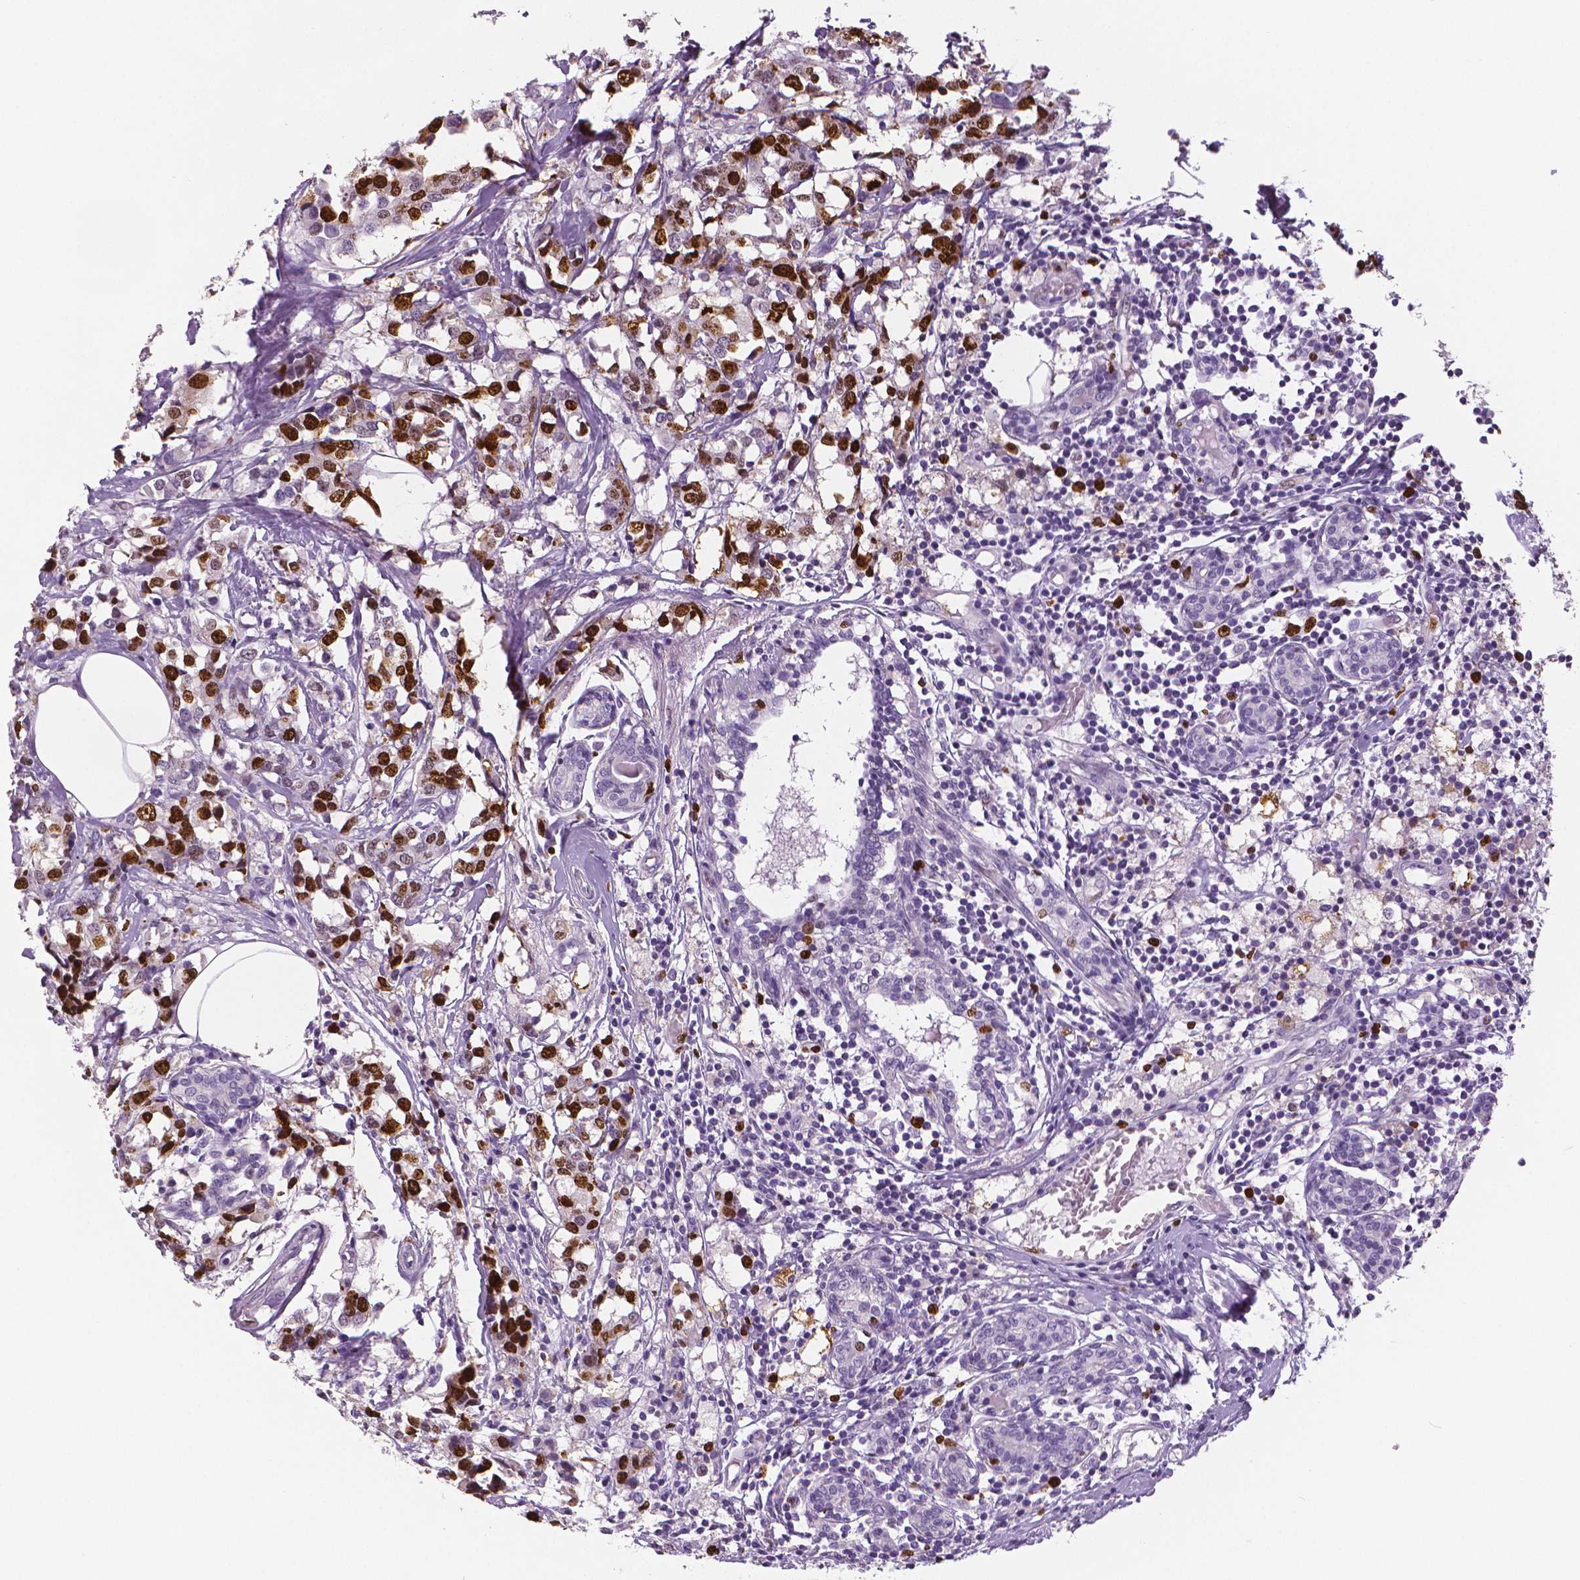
{"staining": {"intensity": "strong", "quantity": ">75%", "location": "nuclear"}, "tissue": "breast cancer", "cell_type": "Tumor cells", "image_type": "cancer", "snomed": [{"axis": "morphology", "description": "Lobular carcinoma"}, {"axis": "topography", "description": "Breast"}], "caption": "This is a histology image of immunohistochemistry (IHC) staining of breast cancer, which shows strong expression in the nuclear of tumor cells.", "gene": "MKI67", "patient": {"sex": "female", "age": 59}}